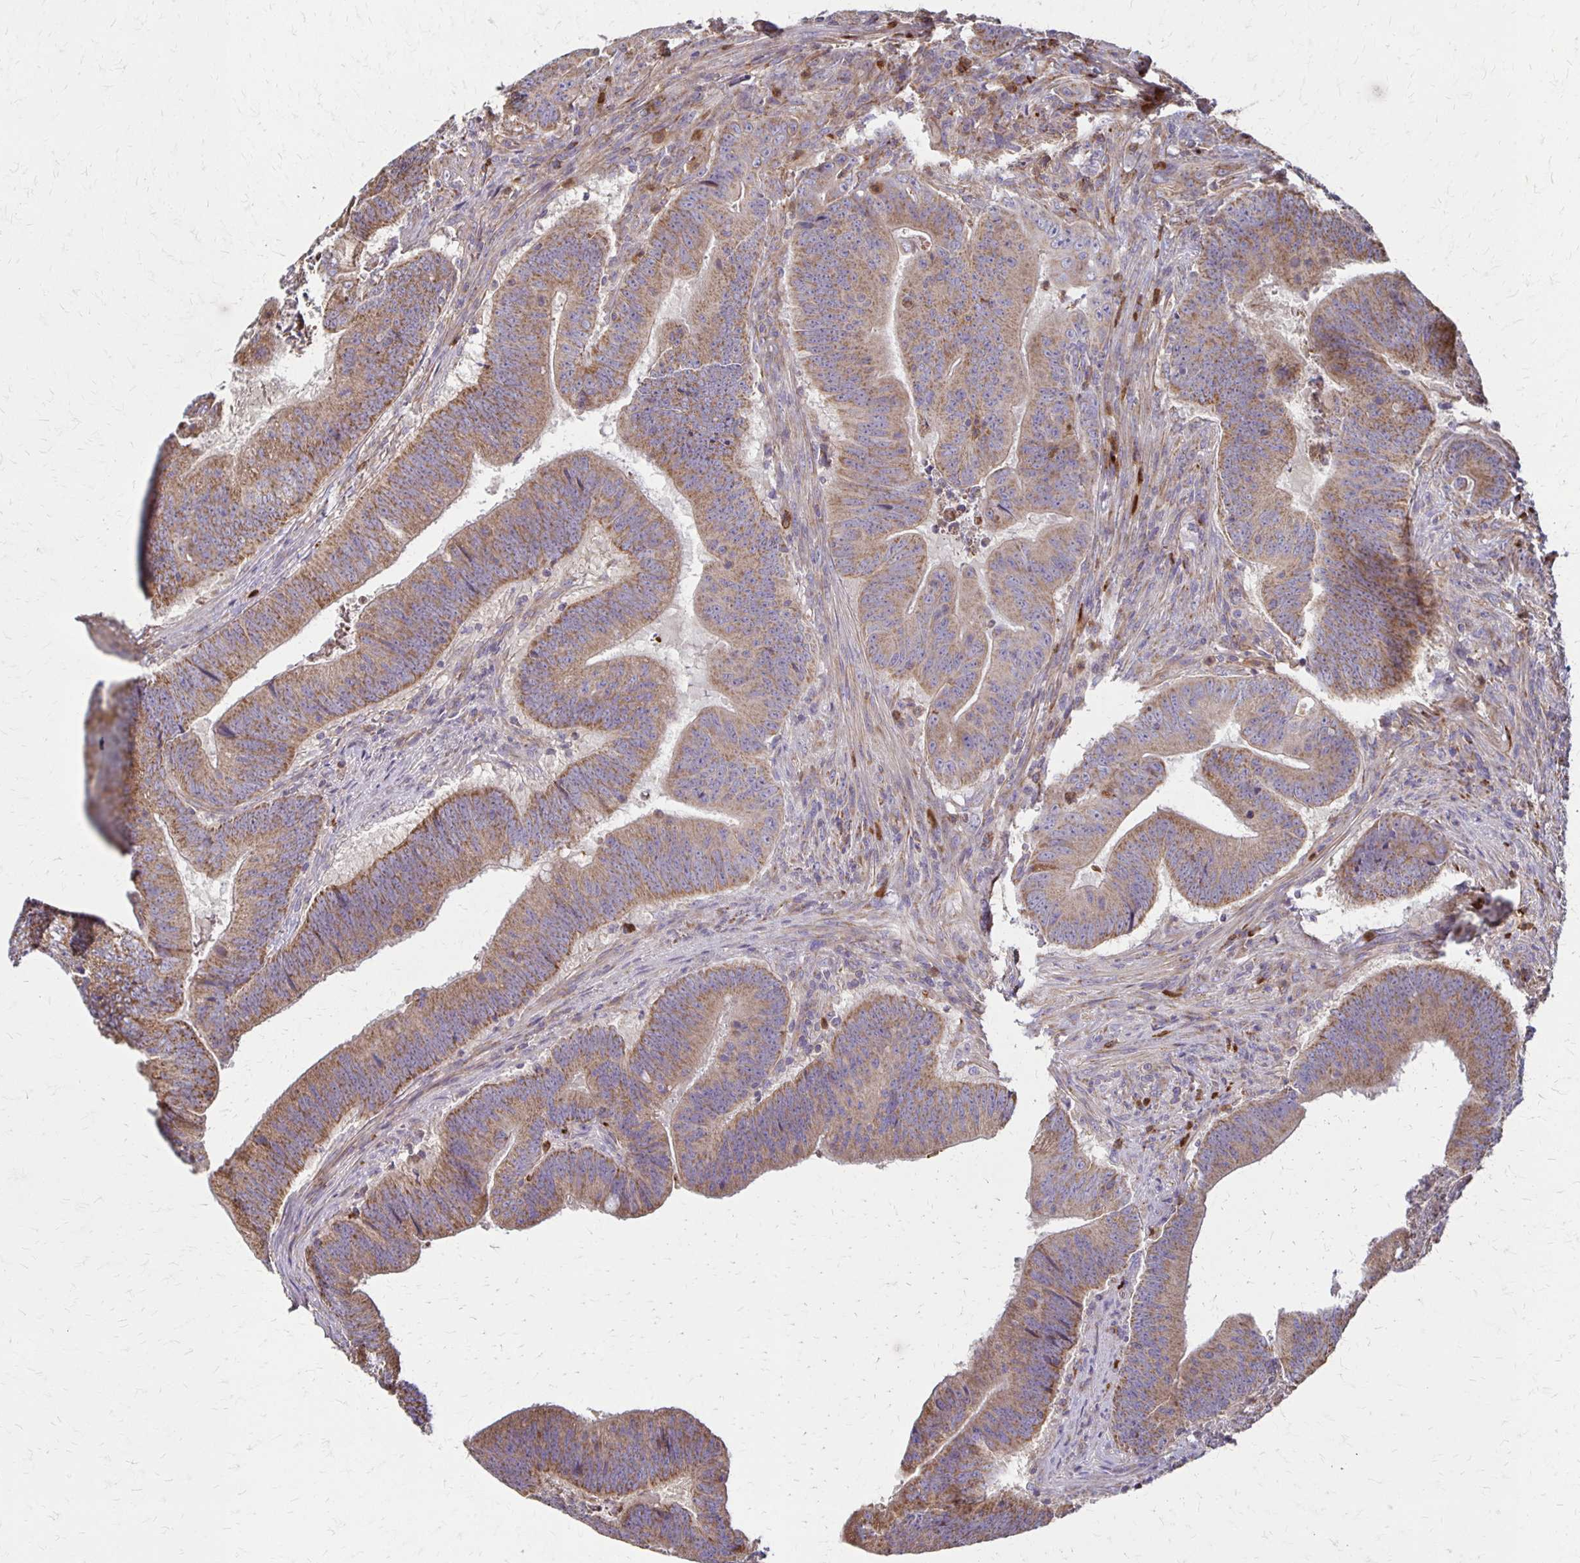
{"staining": {"intensity": "moderate", "quantity": ">75%", "location": "cytoplasmic/membranous"}, "tissue": "colorectal cancer", "cell_type": "Tumor cells", "image_type": "cancer", "snomed": [{"axis": "morphology", "description": "Adenocarcinoma, NOS"}, {"axis": "topography", "description": "Colon"}], "caption": "About >75% of tumor cells in colorectal cancer demonstrate moderate cytoplasmic/membranous protein expression as visualized by brown immunohistochemical staining.", "gene": "EIF4EBP2", "patient": {"sex": "female", "age": 87}}